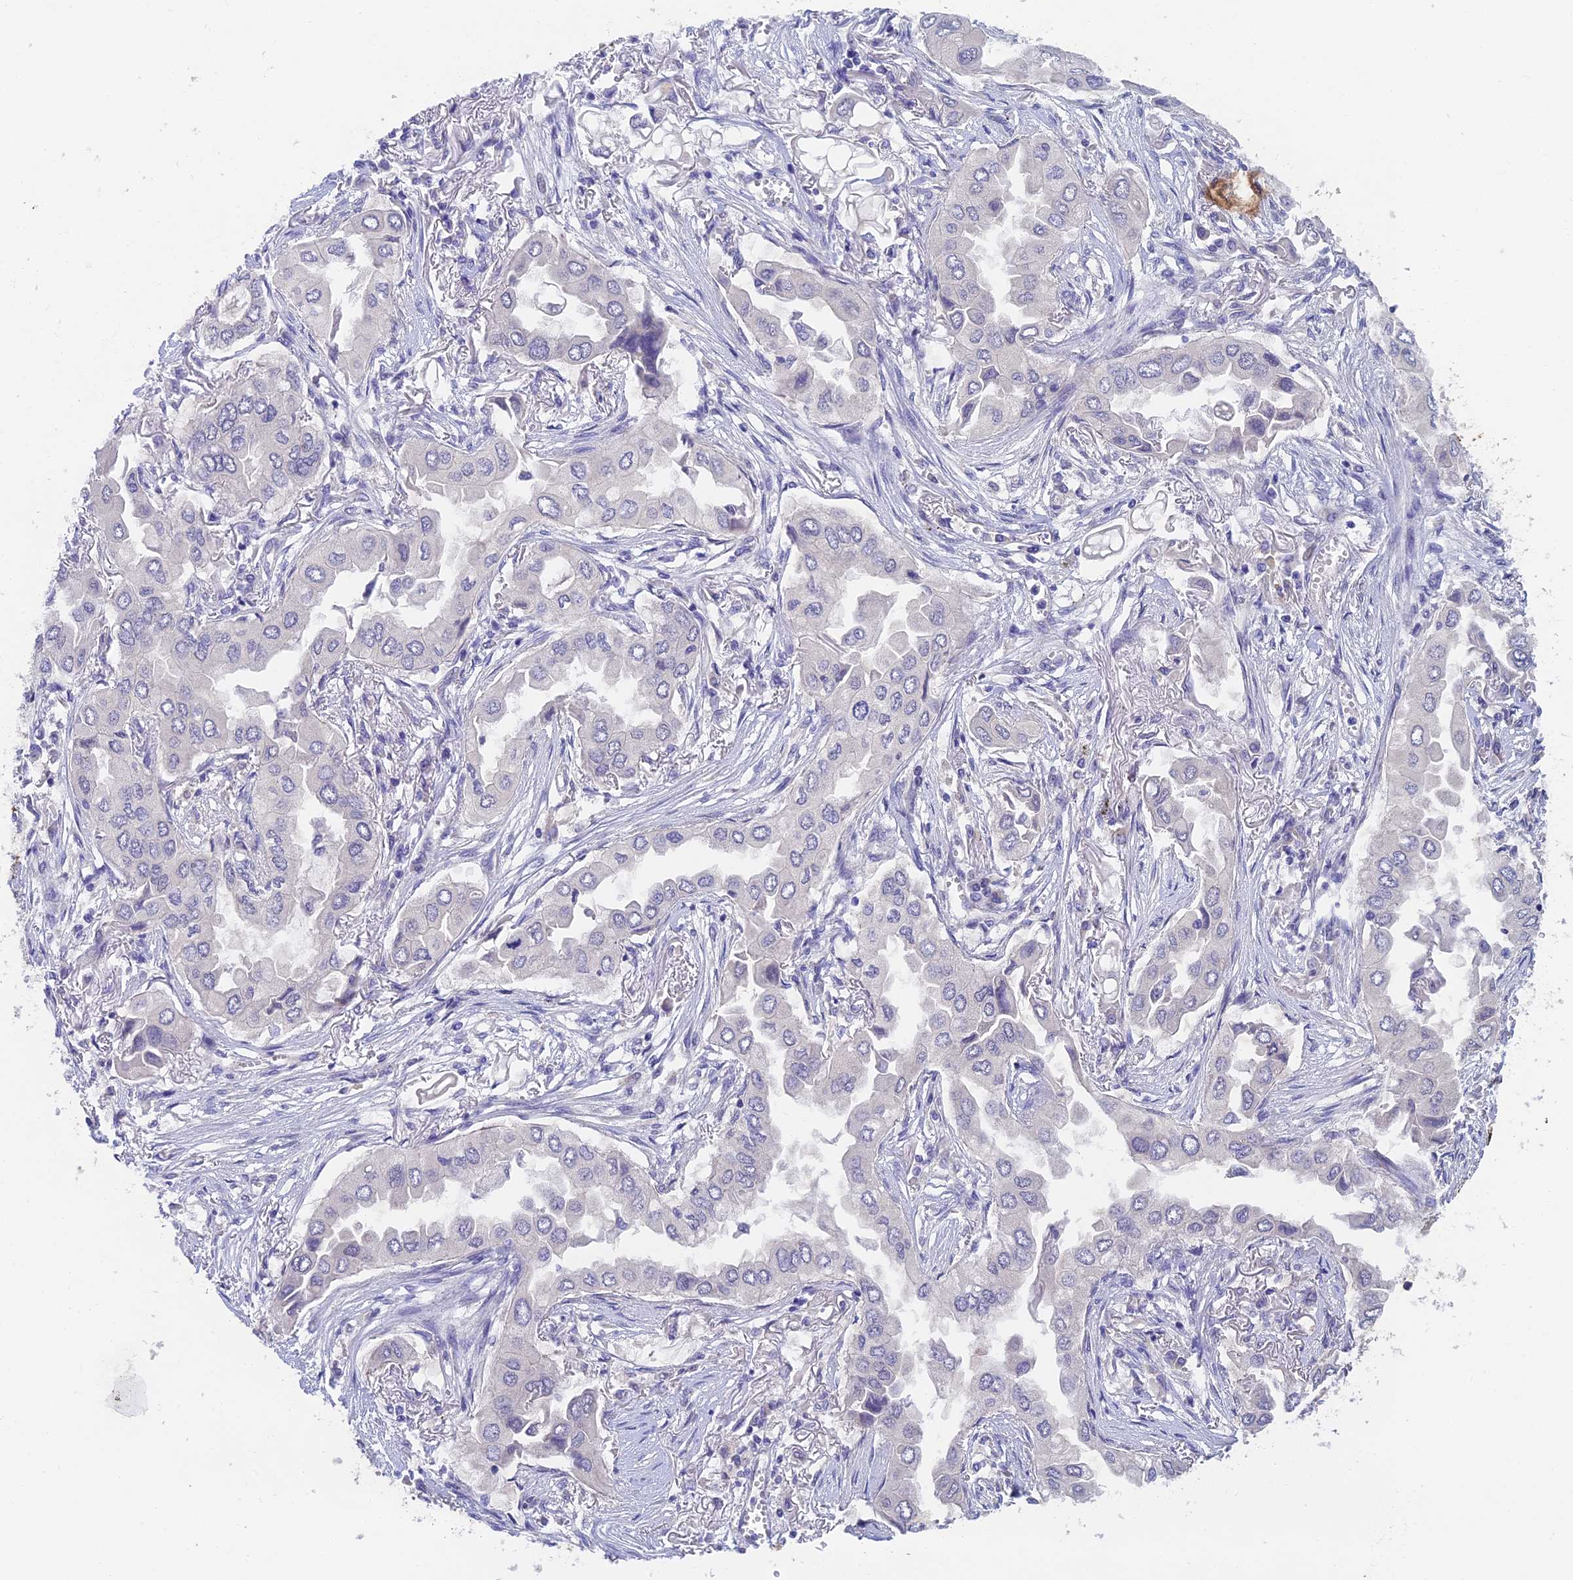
{"staining": {"intensity": "negative", "quantity": "none", "location": "none"}, "tissue": "lung cancer", "cell_type": "Tumor cells", "image_type": "cancer", "snomed": [{"axis": "morphology", "description": "Adenocarcinoma, NOS"}, {"axis": "topography", "description": "Lung"}], "caption": "Immunohistochemistry (IHC) micrograph of lung adenocarcinoma stained for a protein (brown), which displays no staining in tumor cells.", "gene": "ADAMTS13", "patient": {"sex": "female", "age": 76}}